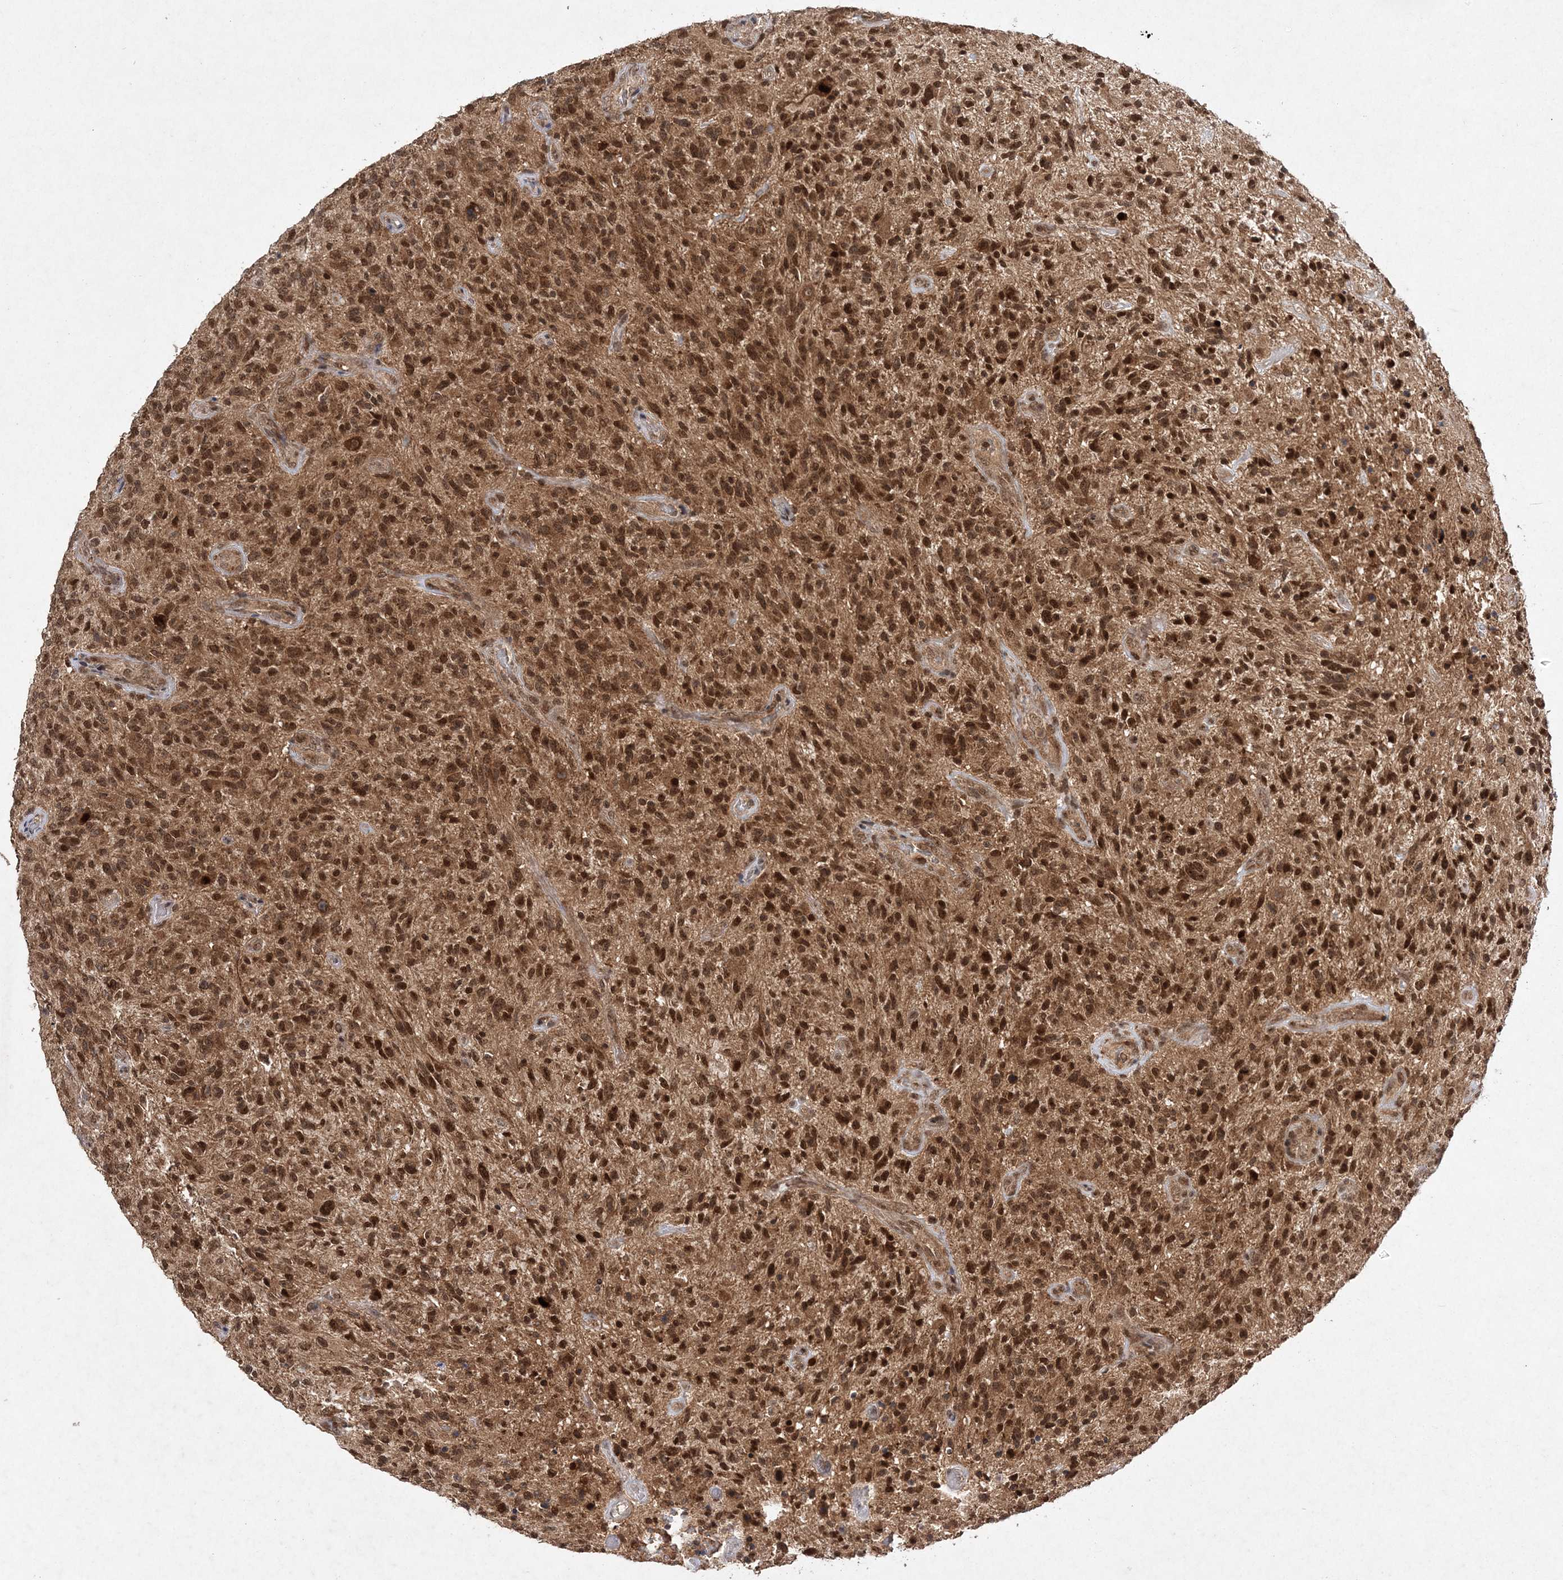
{"staining": {"intensity": "strong", "quantity": ">75%", "location": "nuclear"}, "tissue": "glioma", "cell_type": "Tumor cells", "image_type": "cancer", "snomed": [{"axis": "morphology", "description": "Glioma, malignant, High grade"}, {"axis": "topography", "description": "Brain"}], "caption": "Approximately >75% of tumor cells in glioma show strong nuclear protein expression as visualized by brown immunohistochemical staining.", "gene": "NIF3L1", "patient": {"sex": "male", "age": 47}}